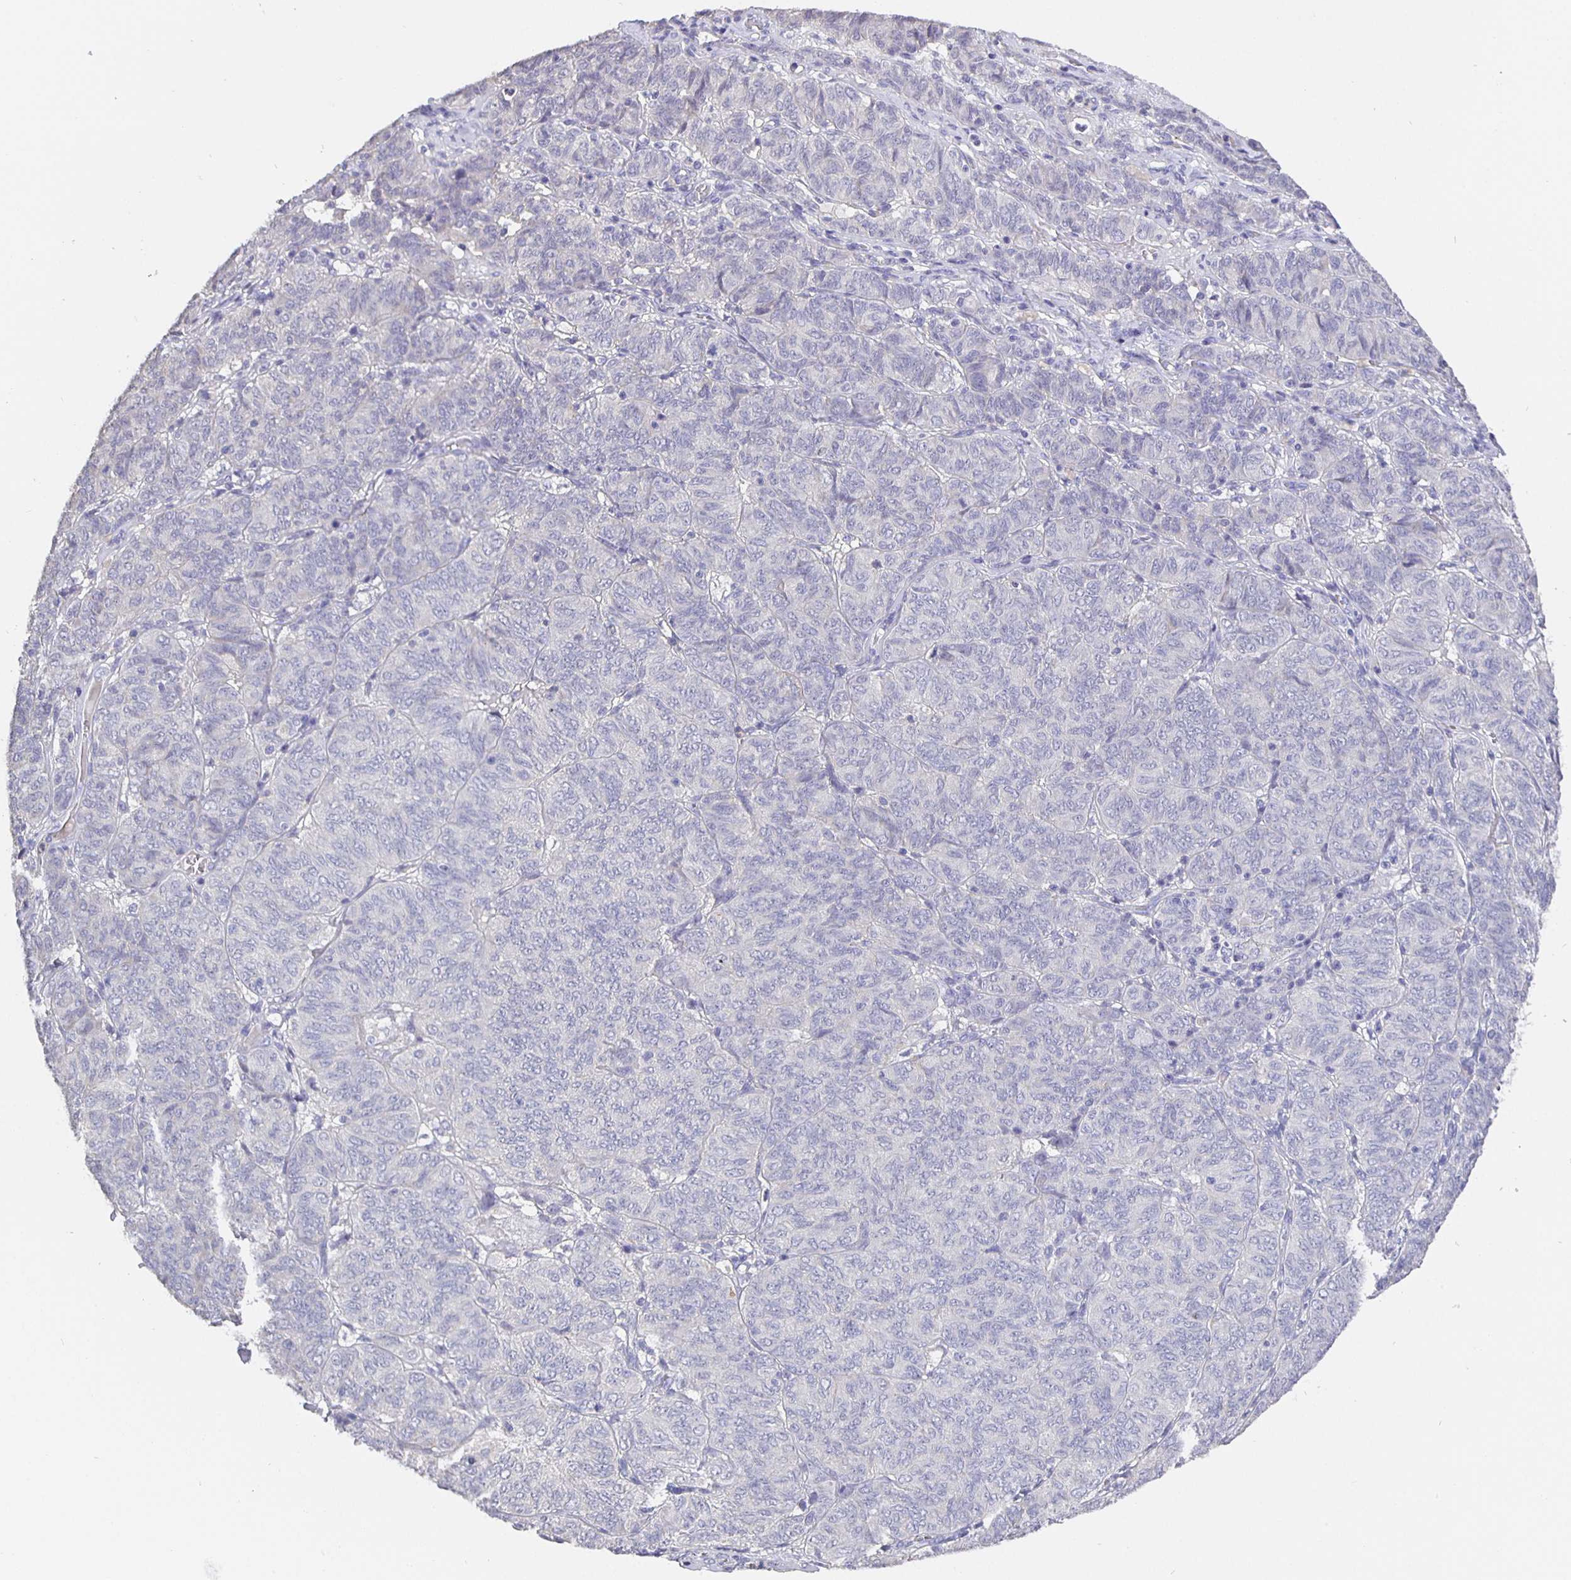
{"staining": {"intensity": "negative", "quantity": "none", "location": "none"}, "tissue": "ovarian cancer", "cell_type": "Tumor cells", "image_type": "cancer", "snomed": [{"axis": "morphology", "description": "Carcinoma, endometroid"}, {"axis": "topography", "description": "Ovary"}], "caption": "Tumor cells are negative for brown protein staining in ovarian cancer (endometroid carcinoma).", "gene": "CFAP74", "patient": {"sex": "female", "age": 80}}